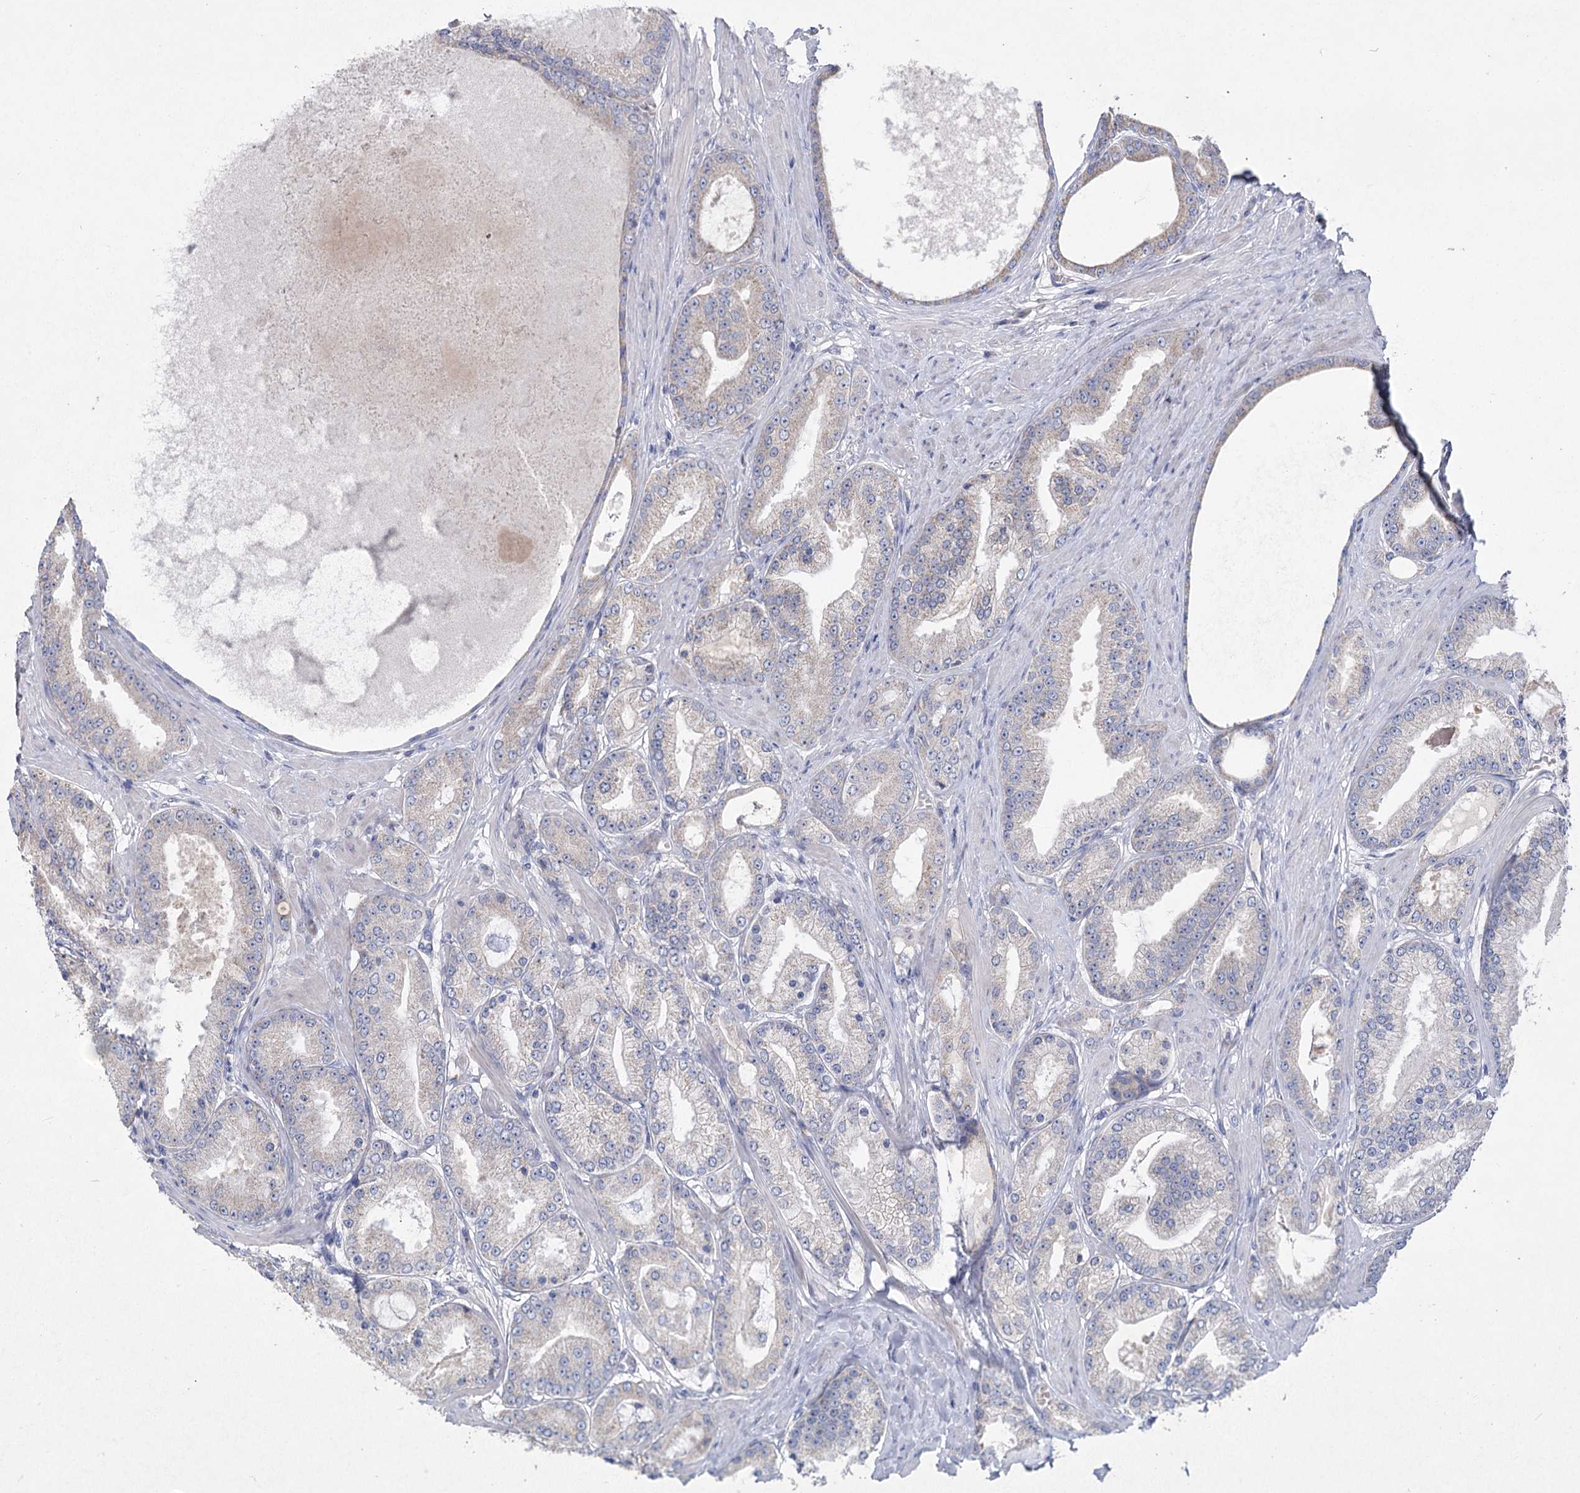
{"staining": {"intensity": "weak", "quantity": "<25%", "location": "cytoplasmic/membranous"}, "tissue": "prostate cancer", "cell_type": "Tumor cells", "image_type": "cancer", "snomed": [{"axis": "morphology", "description": "Adenocarcinoma, High grade"}, {"axis": "topography", "description": "Prostate"}], "caption": "A micrograph of high-grade adenocarcinoma (prostate) stained for a protein displays no brown staining in tumor cells. (DAB IHC, high magnification).", "gene": "TMEM187", "patient": {"sex": "male", "age": 59}}